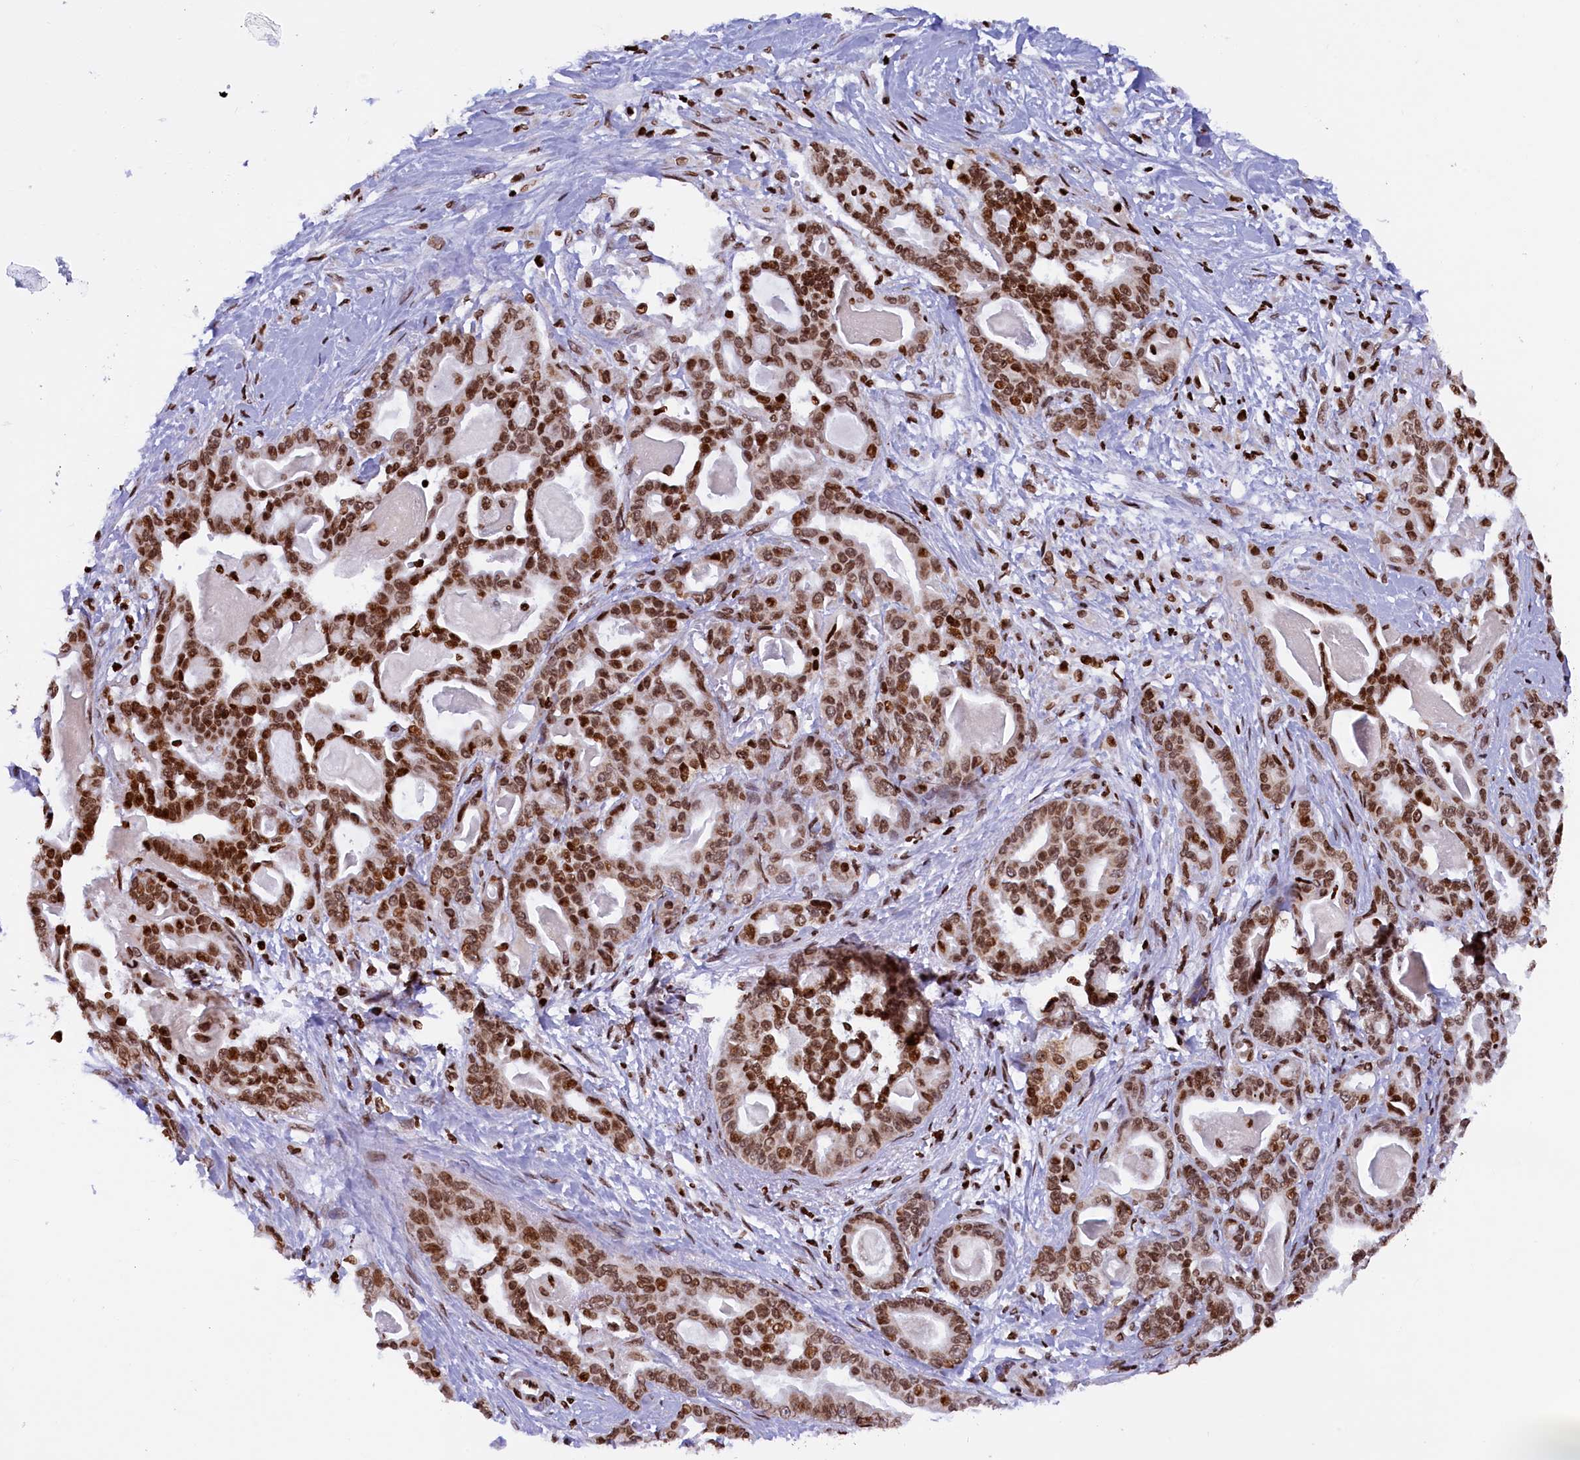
{"staining": {"intensity": "moderate", "quantity": ">75%", "location": "nuclear"}, "tissue": "pancreatic cancer", "cell_type": "Tumor cells", "image_type": "cancer", "snomed": [{"axis": "morphology", "description": "Adenocarcinoma, NOS"}, {"axis": "topography", "description": "Pancreas"}], "caption": "Immunohistochemistry (DAB) staining of pancreatic cancer (adenocarcinoma) shows moderate nuclear protein expression in about >75% of tumor cells.", "gene": "TIMM29", "patient": {"sex": "male", "age": 63}}